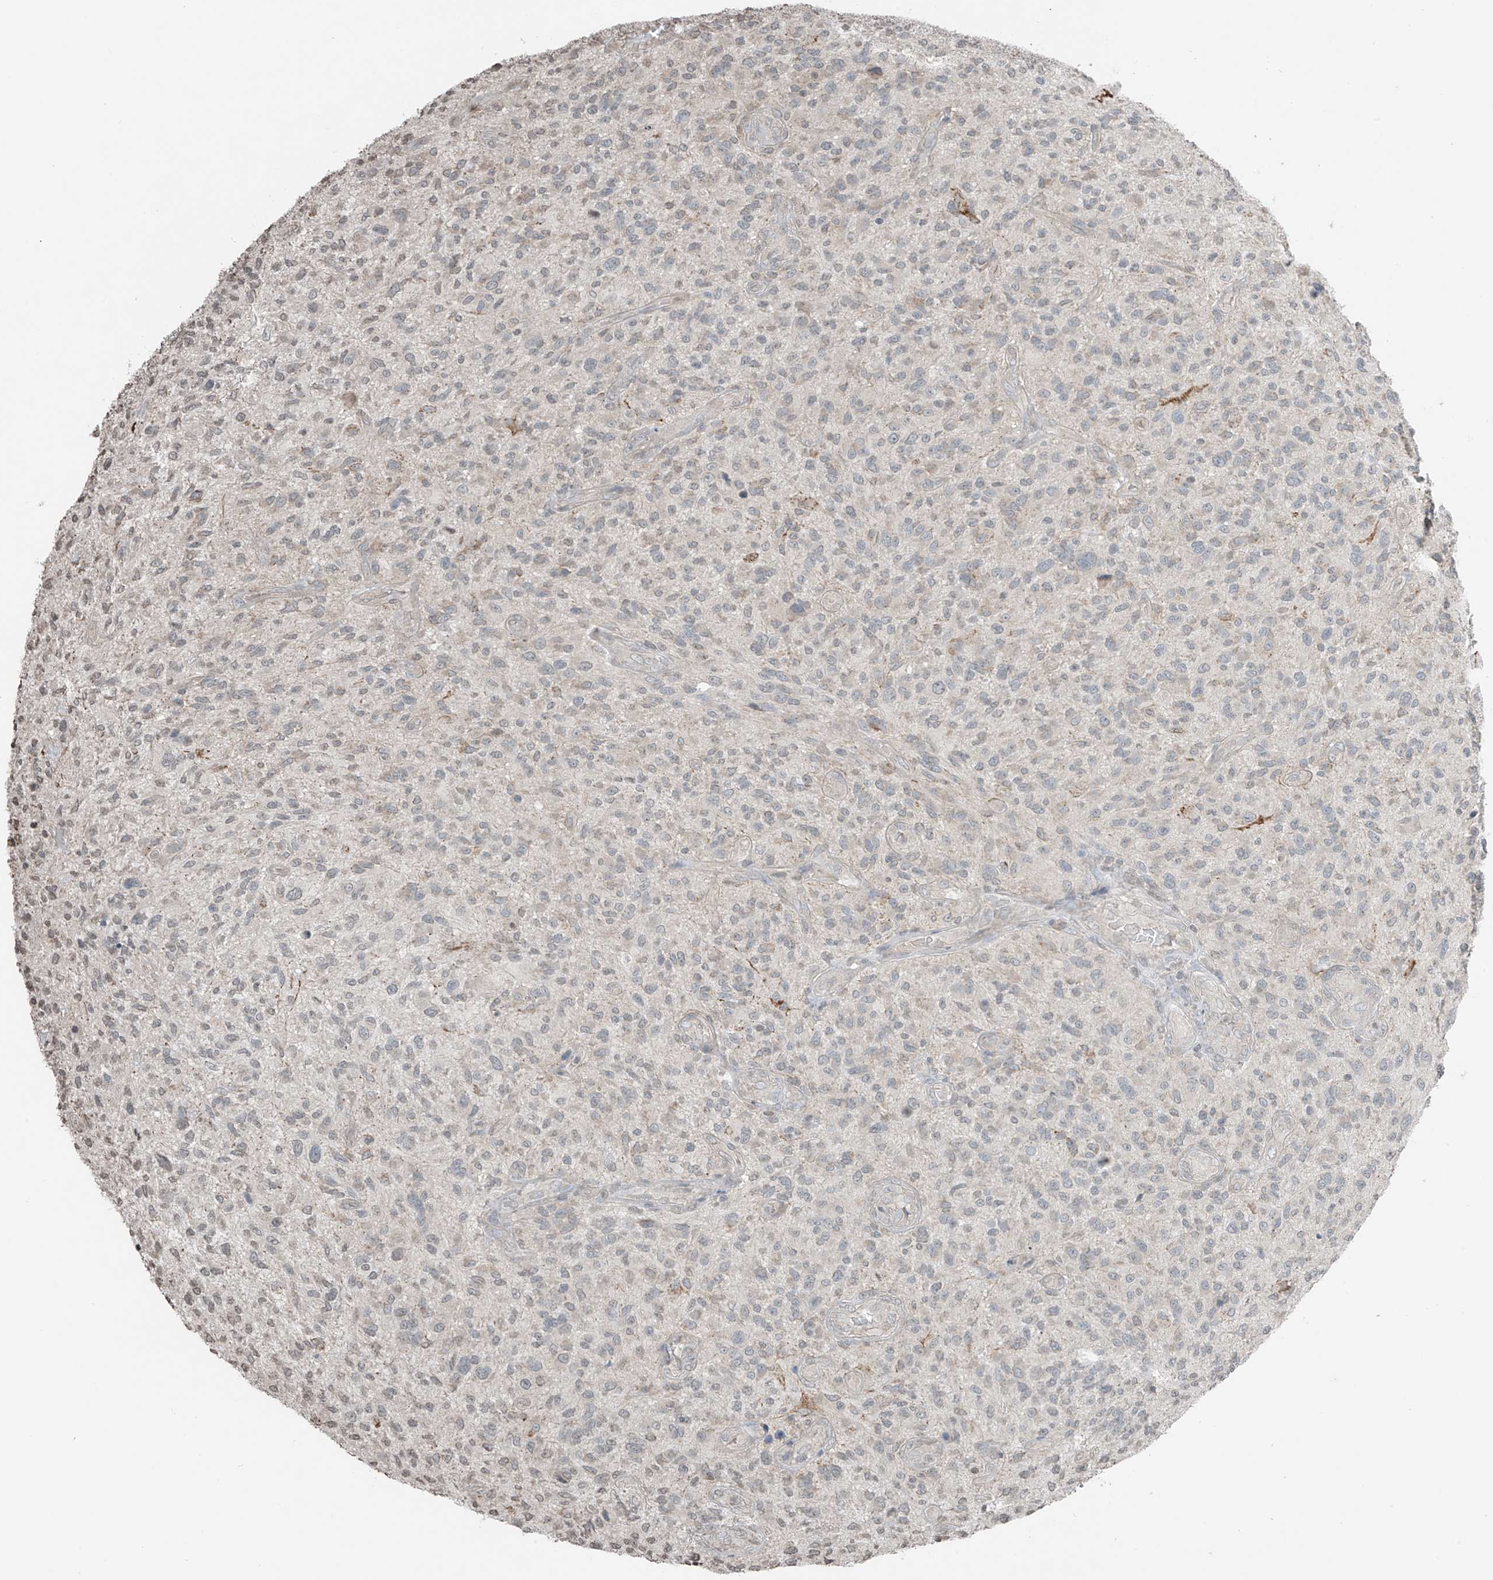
{"staining": {"intensity": "negative", "quantity": "none", "location": "none"}, "tissue": "glioma", "cell_type": "Tumor cells", "image_type": "cancer", "snomed": [{"axis": "morphology", "description": "Glioma, malignant, High grade"}, {"axis": "topography", "description": "Brain"}], "caption": "DAB (3,3'-diaminobenzidine) immunohistochemical staining of human glioma exhibits no significant positivity in tumor cells.", "gene": "HOXA11", "patient": {"sex": "male", "age": 47}}